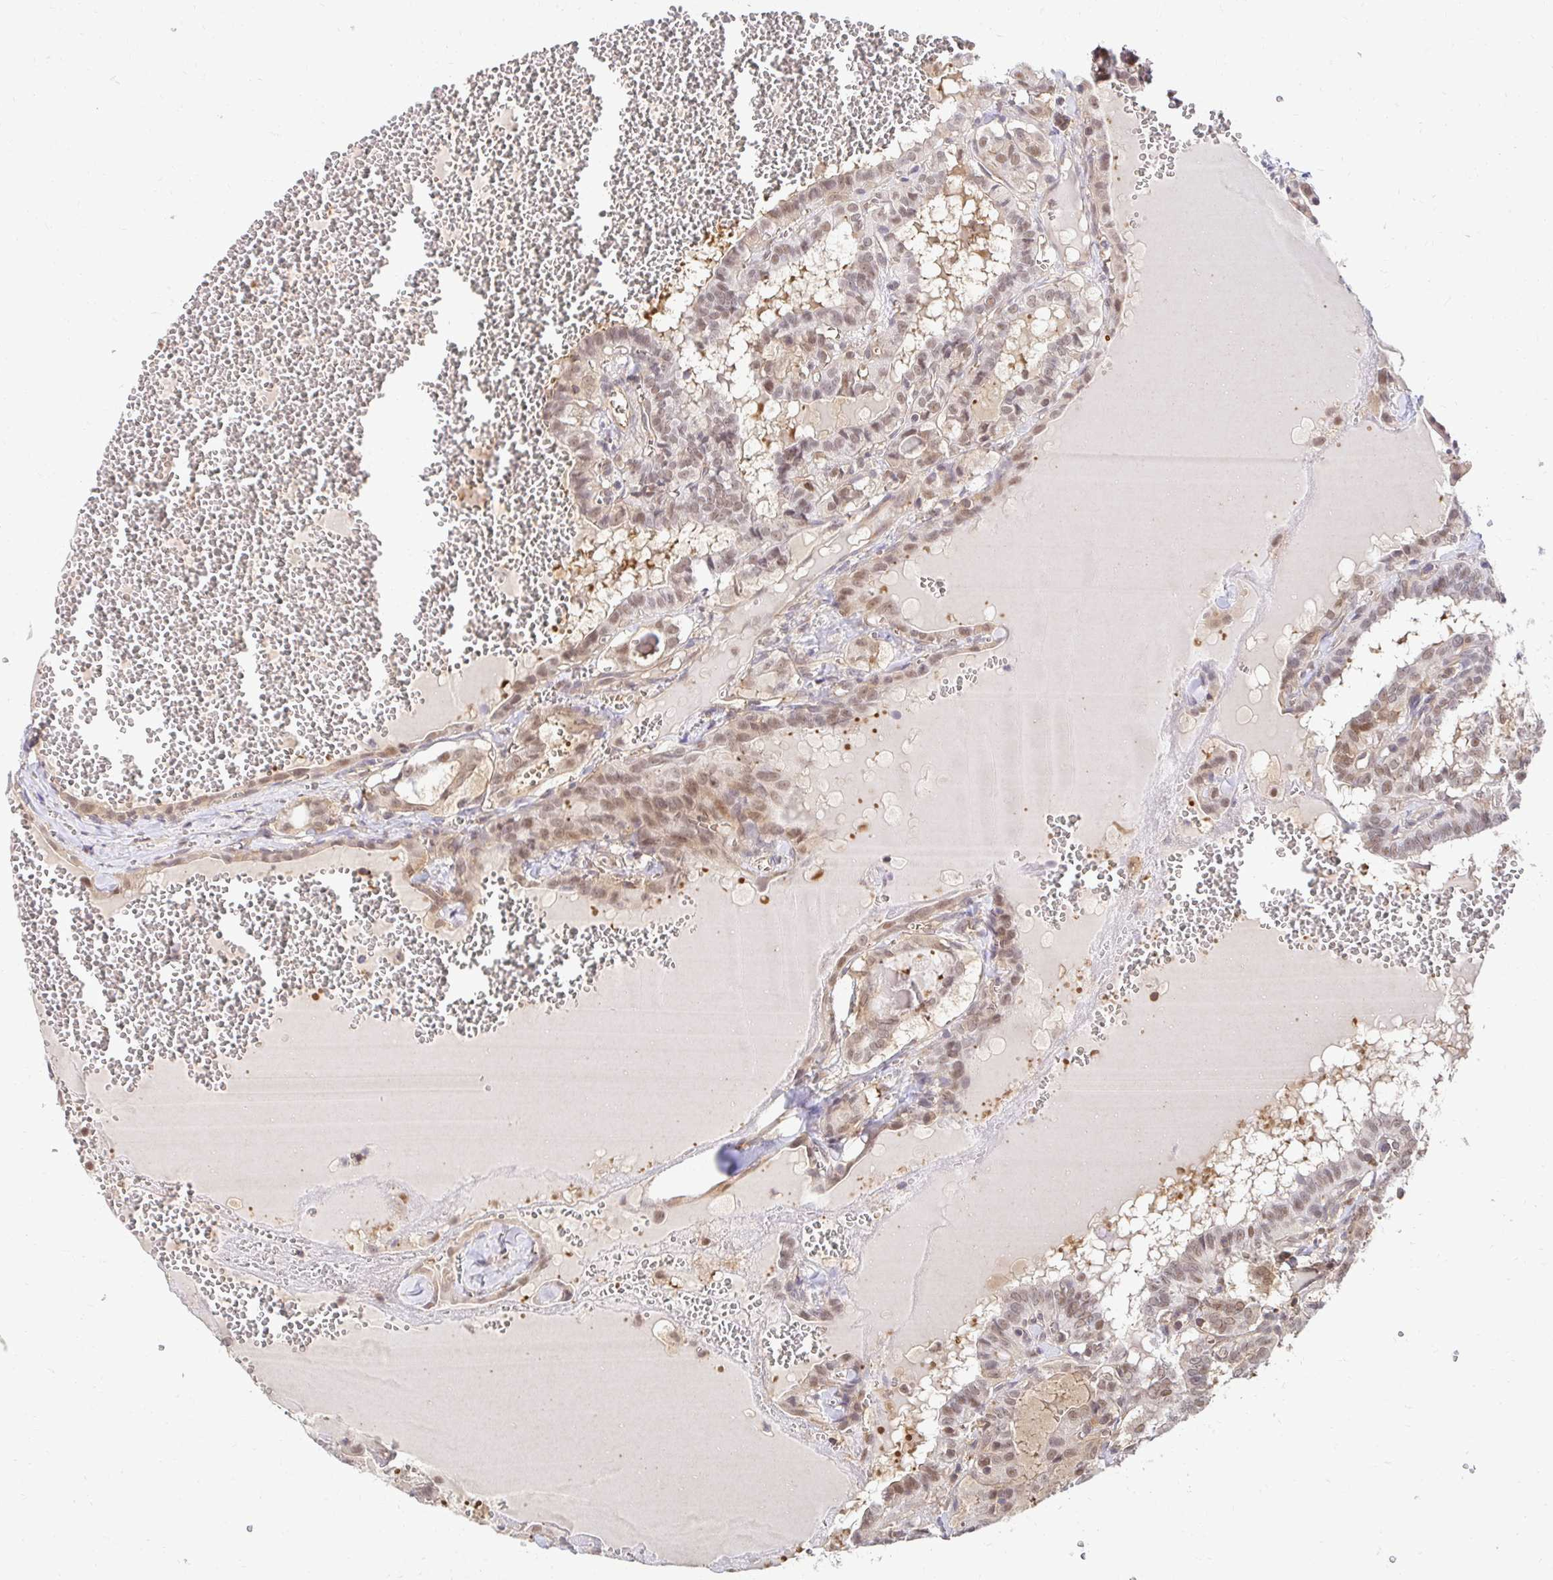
{"staining": {"intensity": "moderate", "quantity": ">75%", "location": "nuclear"}, "tissue": "thyroid cancer", "cell_type": "Tumor cells", "image_type": "cancer", "snomed": [{"axis": "morphology", "description": "Papillary adenocarcinoma, NOS"}, {"axis": "topography", "description": "Thyroid gland"}], "caption": "Immunohistochemistry (IHC) histopathology image of neoplastic tissue: human papillary adenocarcinoma (thyroid) stained using IHC exhibits medium levels of moderate protein expression localized specifically in the nuclear of tumor cells, appearing as a nuclear brown color.", "gene": "PSMA4", "patient": {"sex": "female", "age": 21}}